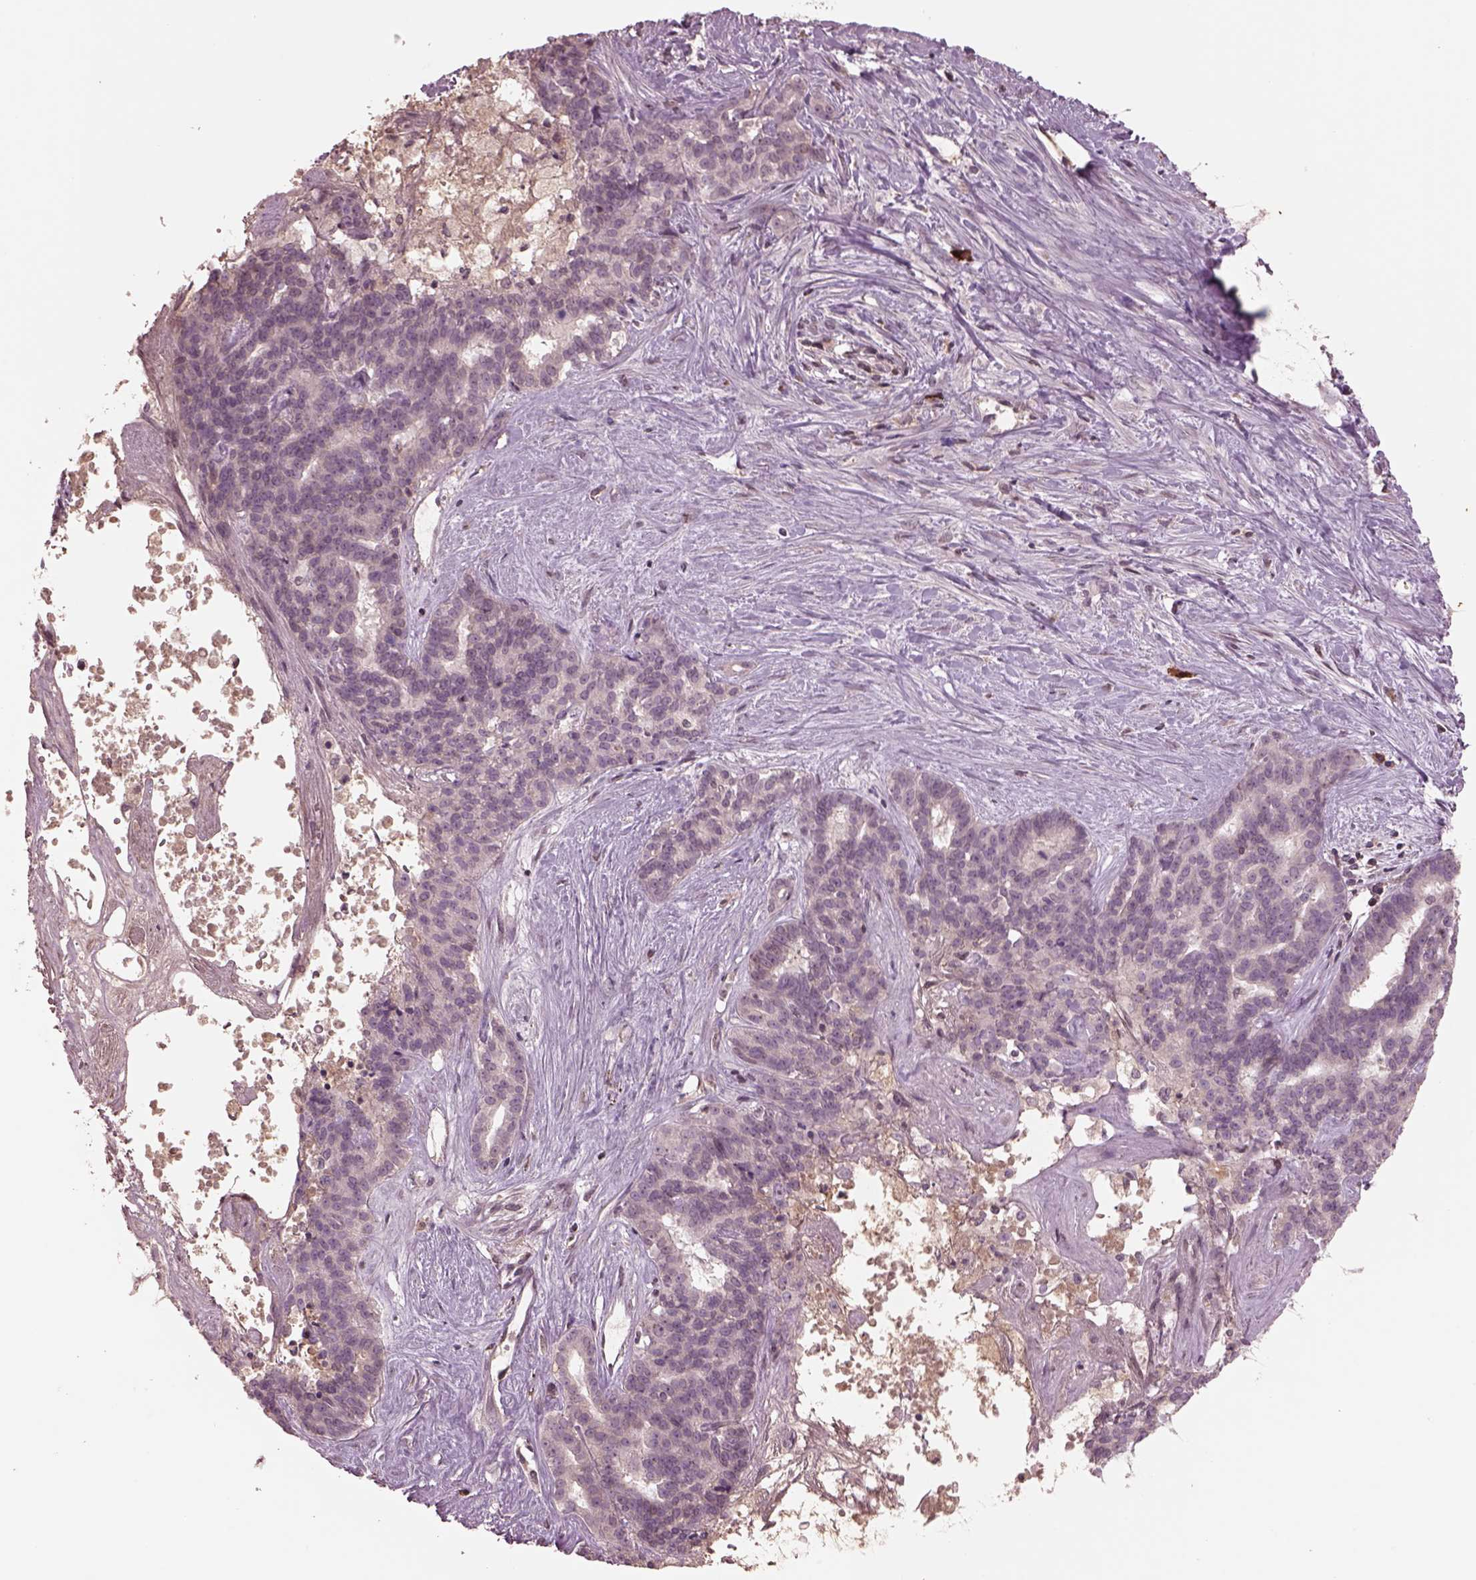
{"staining": {"intensity": "negative", "quantity": "none", "location": "none"}, "tissue": "liver cancer", "cell_type": "Tumor cells", "image_type": "cancer", "snomed": [{"axis": "morphology", "description": "Cholangiocarcinoma"}, {"axis": "topography", "description": "Liver"}], "caption": "This histopathology image is of liver cancer (cholangiocarcinoma) stained with immunohistochemistry to label a protein in brown with the nuclei are counter-stained blue. There is no expression in tumor cells.", "gene": "PTX4", "patient": {"sex": "female", "age": 47}}